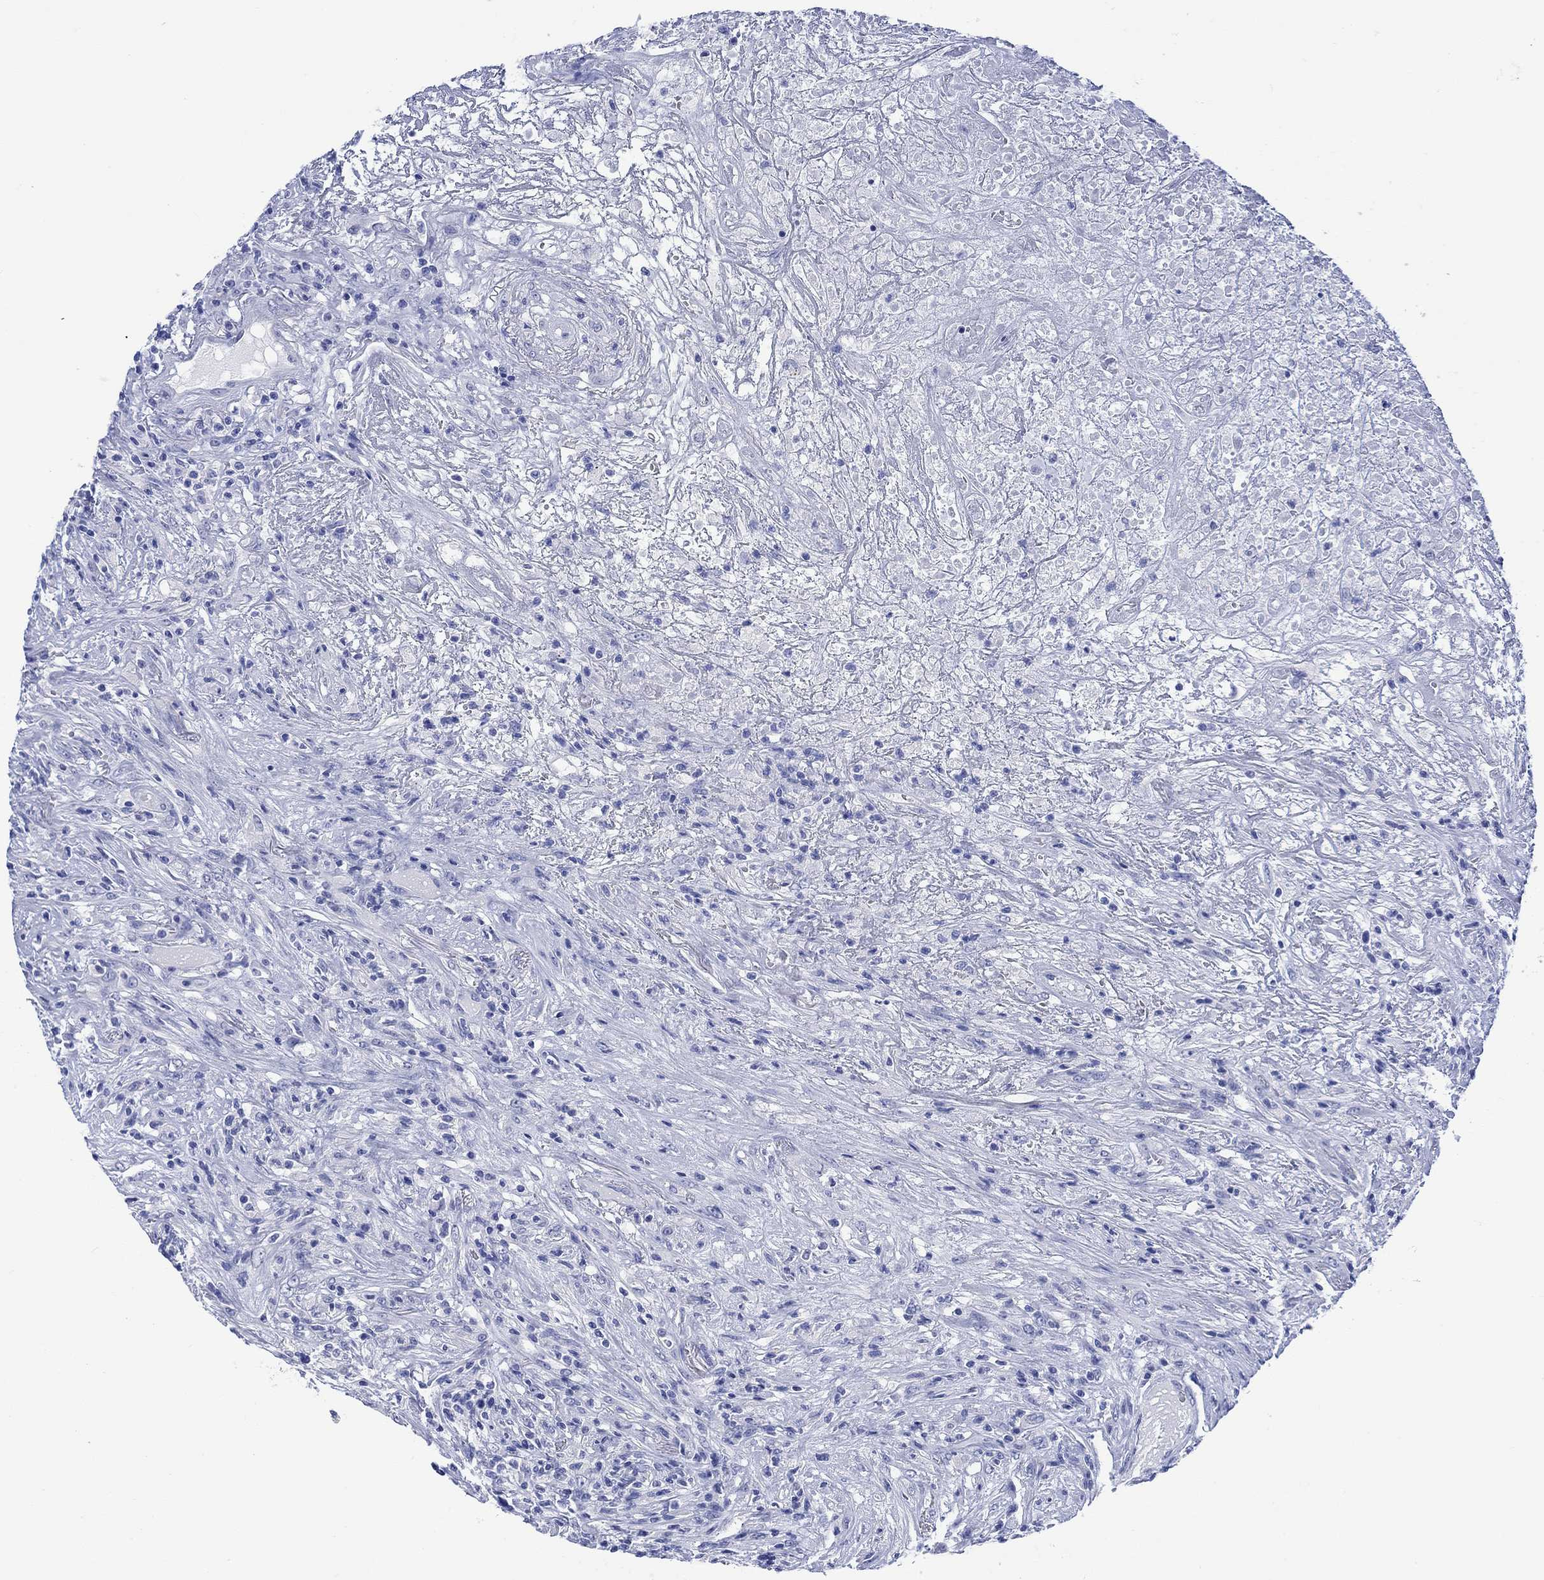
{"staining": {"intensity": "negative", "quantity": "none", "location": "none"}, "tissue": "lymphoma", "cell_type": "Tumor cells", "image_type": "cancer", "snomed": [{"axis": "morphology", "description": "Malignant lymphoma, non-Hodgkin's type, High grade"}, {"axis": "topography", "description": "Lung"}], "caption": "High-grade malignant lymphoma, non-Hodgkin's type was stained to show a protein in brown. There is no significant positivity in tumor cells. The staining is performed using DAB (3,3'-diaminobenzidine) brown chromogen with nuclei counter-stained in using hematoxylin.", "gene": "MSI1", "patient": {"sex": "male", "age": 79}}